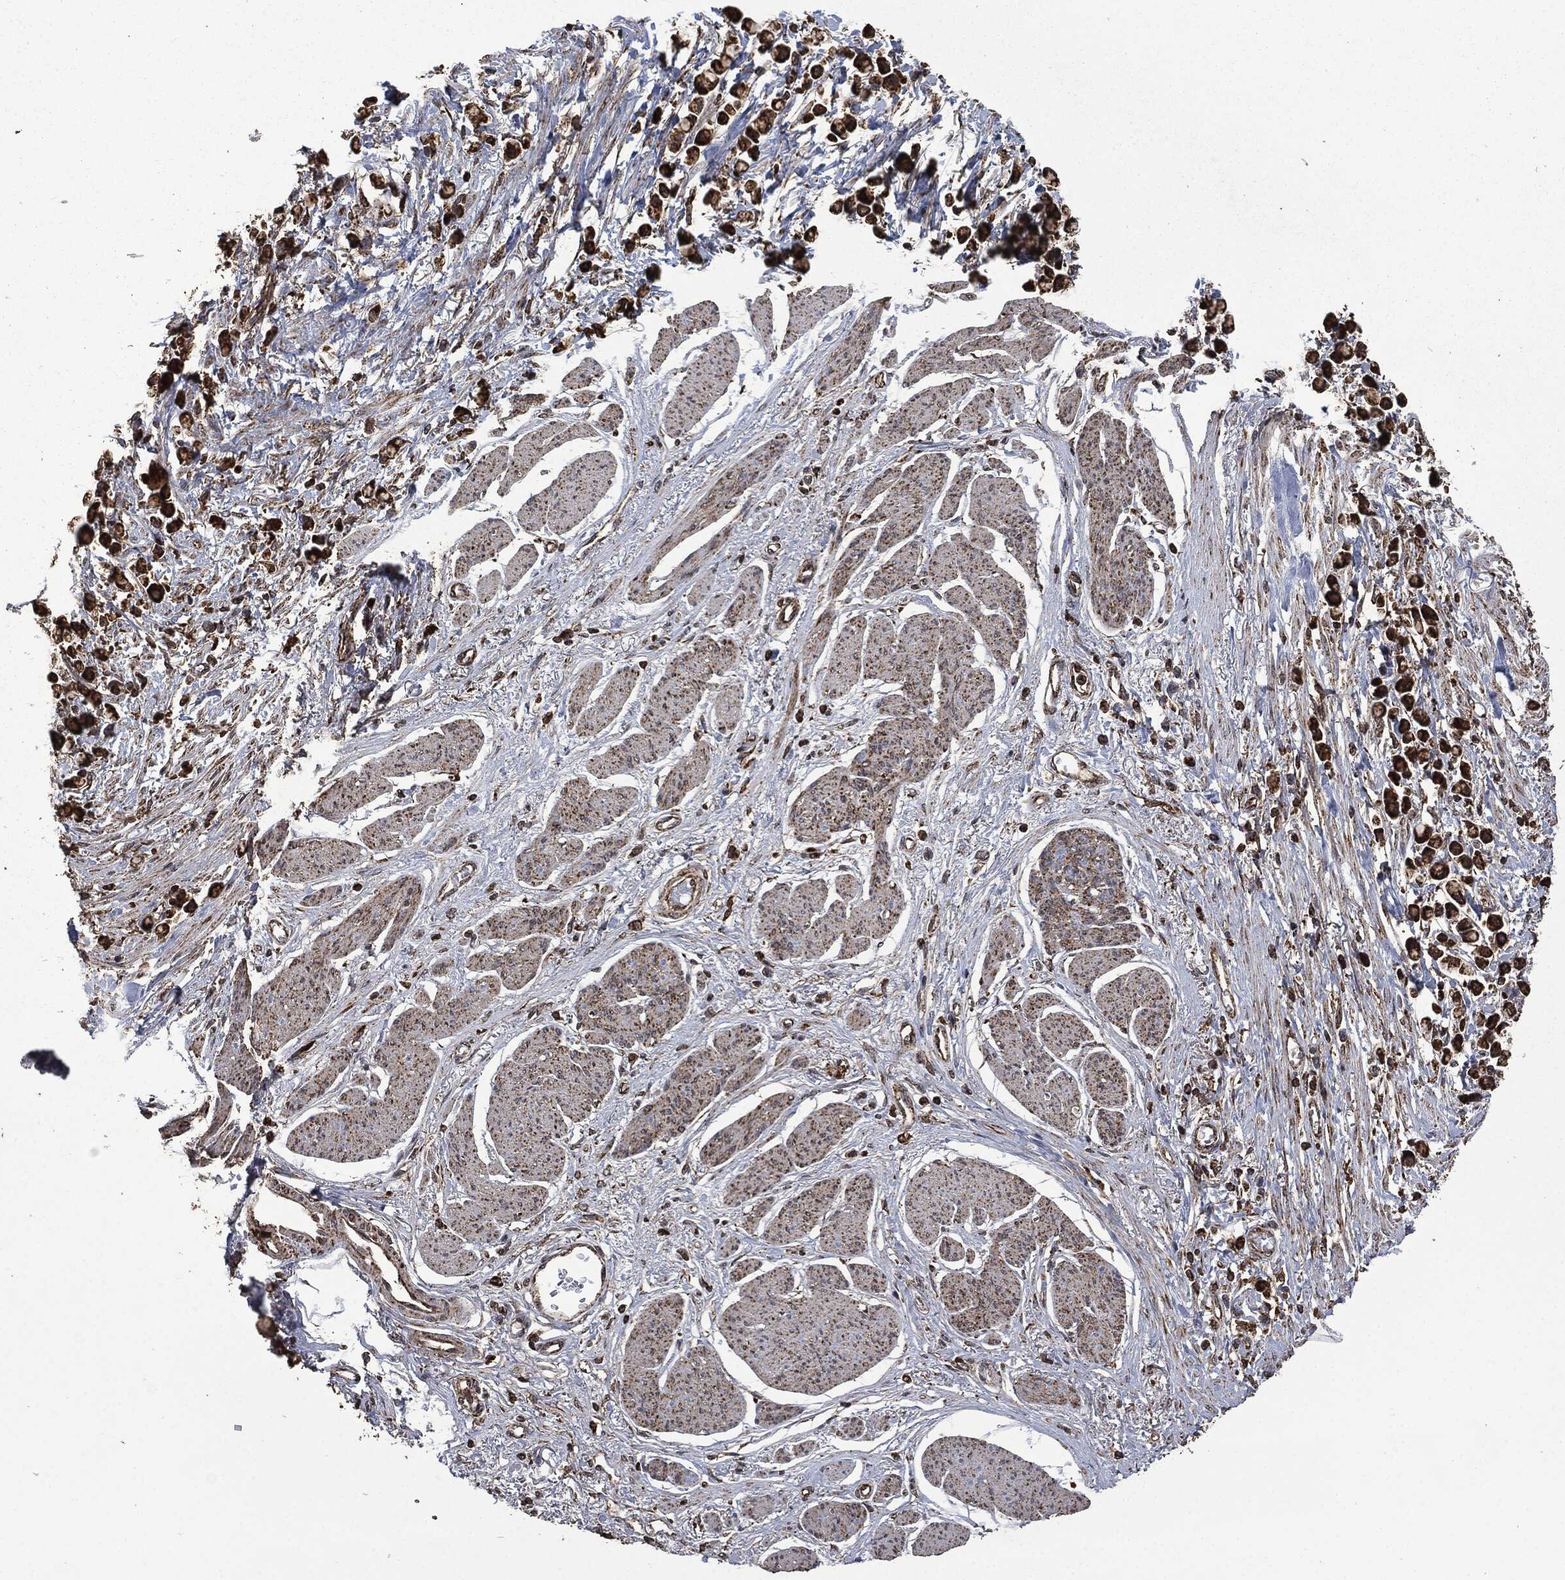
{"staining": {"intensity": "strong", "quantity": ">75%", "location": "cytoplasmic/membranous"}, "tissue": "stomach cancer", "cell_type": "Tumor cells", "image_type": "cancer", "snomed": [{"axis": "morphology", "description": "Adenocarcinoma, NOS"}, {"axis": "topography", "description": "Stomach"}], "caption": "A brown stain shows strong cytoplasmic/membranous expression of a protein in human stomach adenocarcinoma tumor cells. The staining was performed using DAB to visualize the protein expression in brown, while the nuclei were stained in blue with hematoxylin (Magnification: 20x).", "gene": "LIG3", "patient": {"sex": "female", "age": 81}}